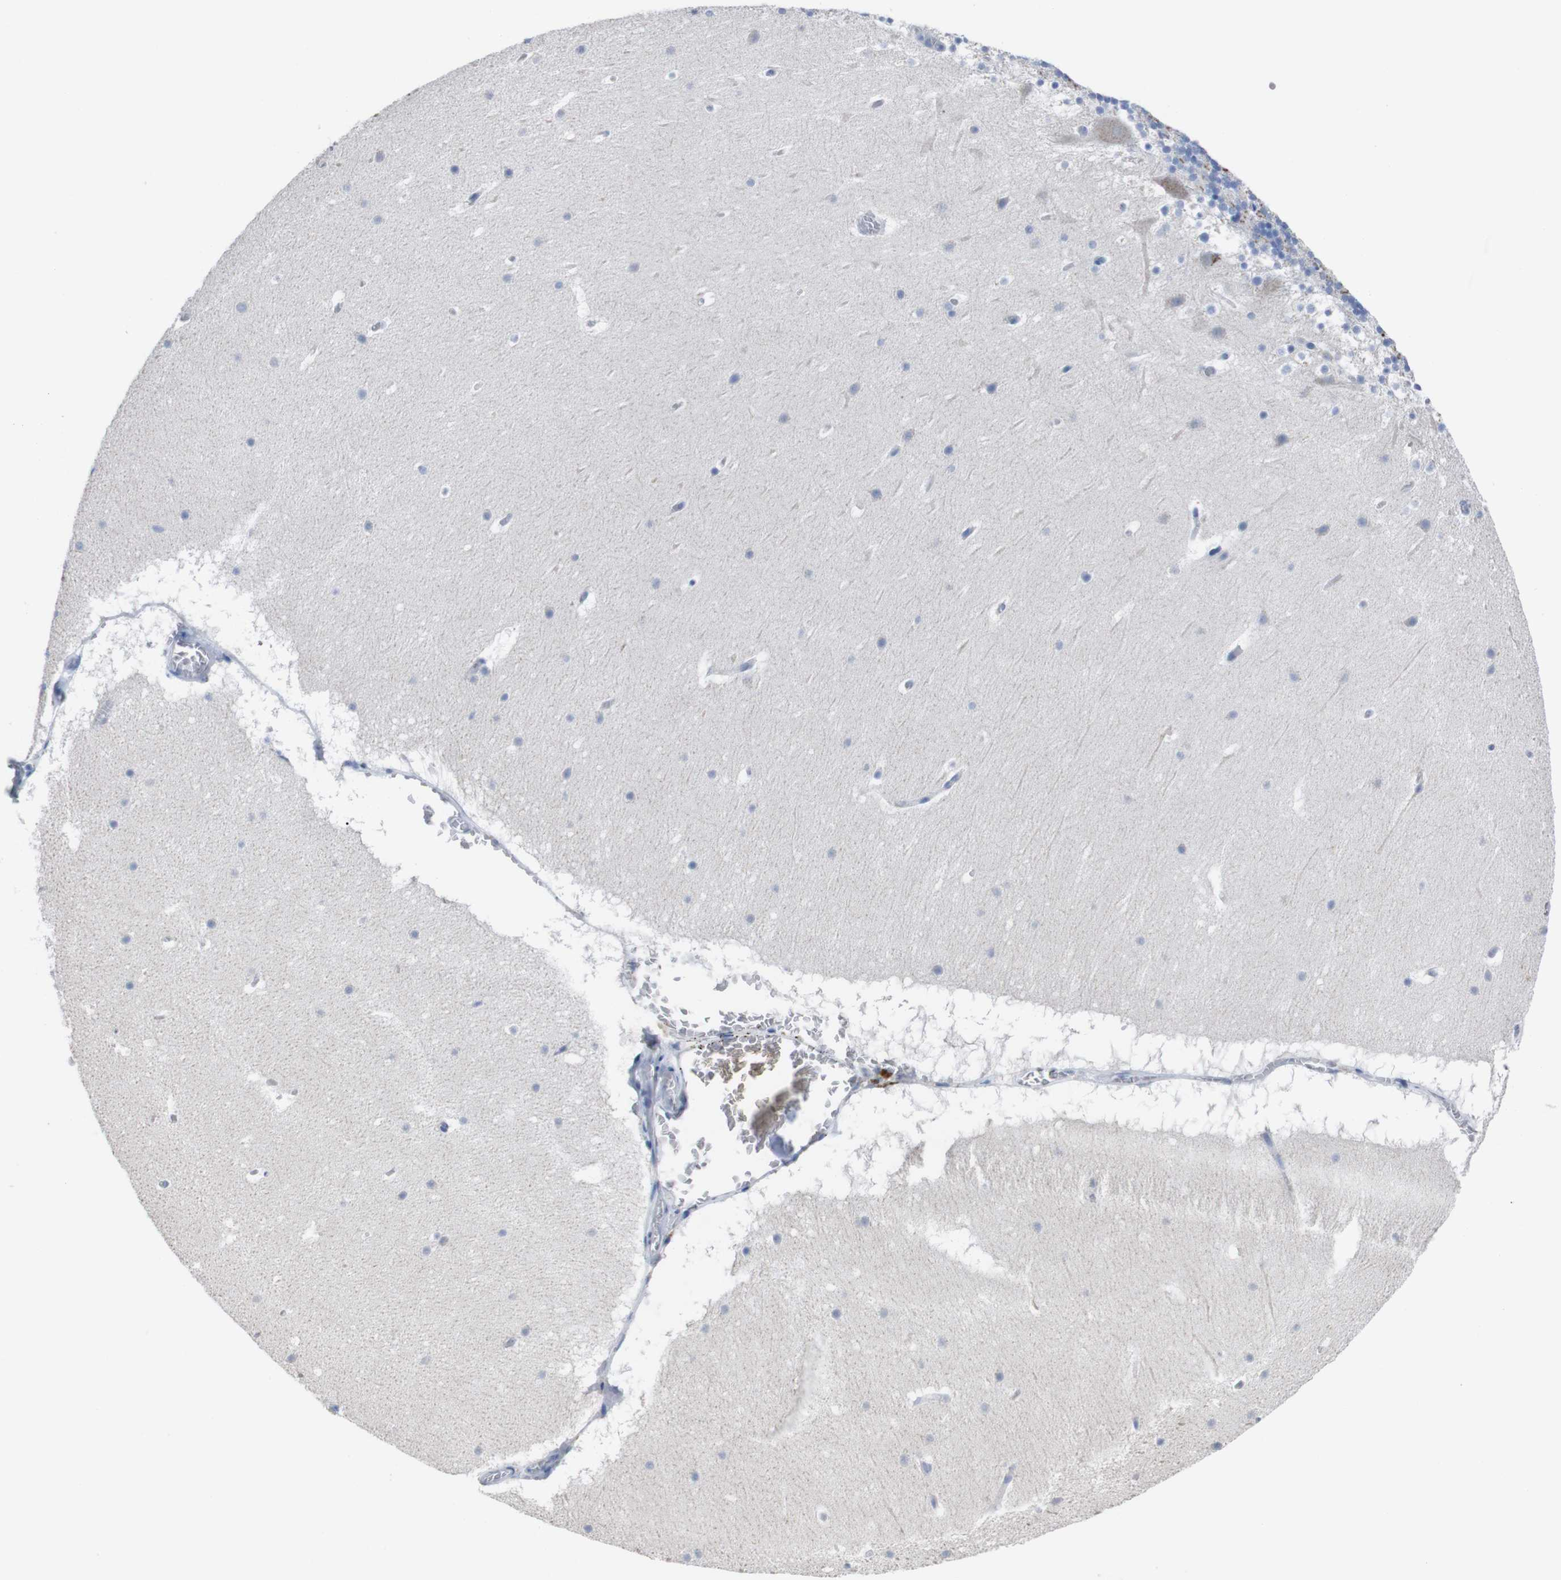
{"staining": {"intensity": "negative", "quantity": "none", "location": "none"}, "tissue": "cerebellum", "cell_type": "Cells in granular layer", "image_type": "normal", "snomed": [{"axis": "morphology", "description": "Normal tissue, NOS"}, {"axis": "topography", "description": "Cerebellum"}], "caption": "Cerebellum stained for a protein using immunohistochemistry (IHC) reveals no staining cells in granular layer.", "gene": "GJB2", "patient": {"sex": "male", "age": 45}}